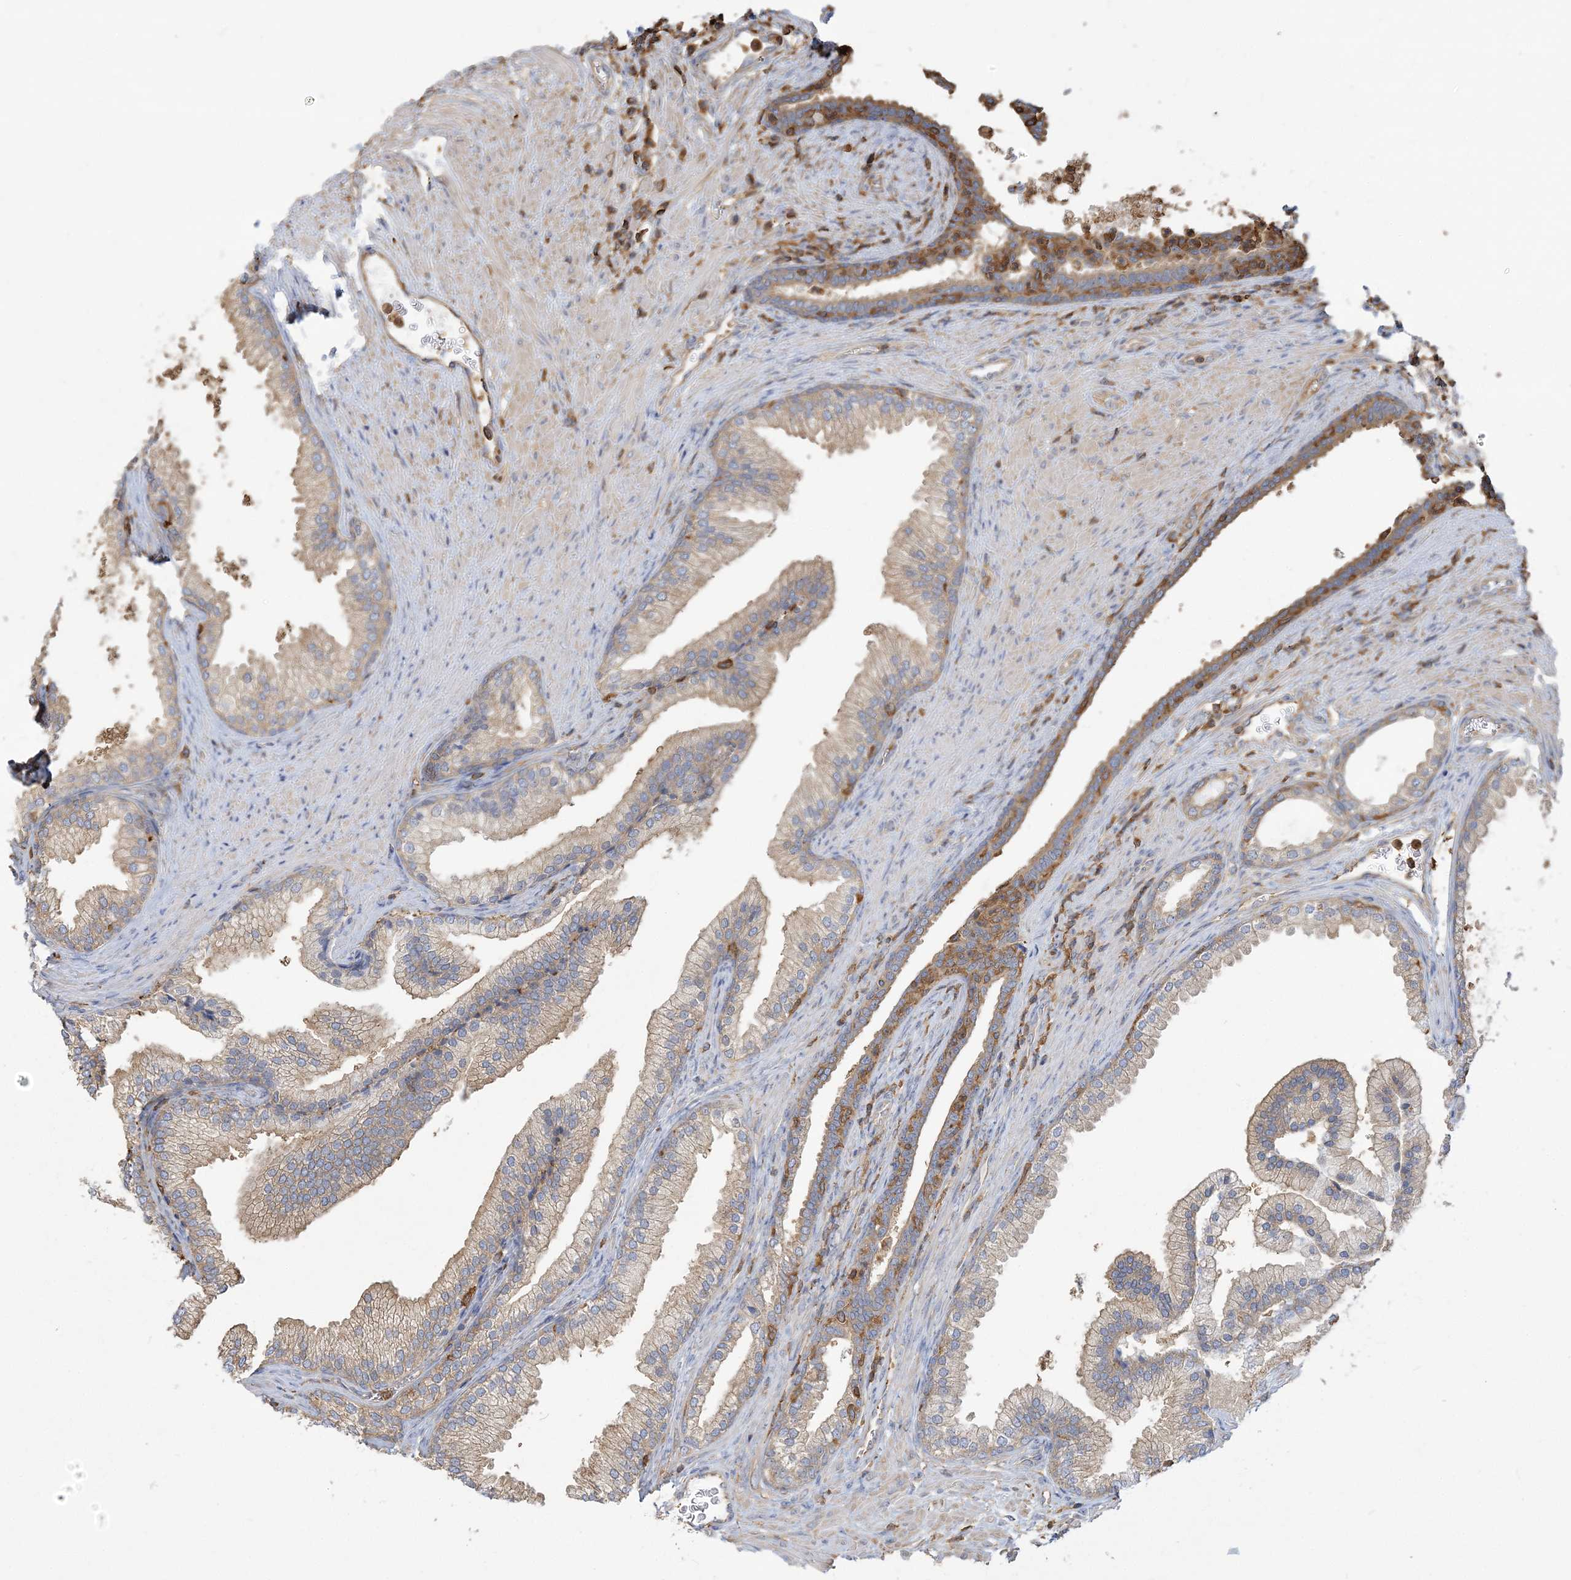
{"staining": {"intensity": "weak", "quantity": "25%-75%", "location": "cytoplasmic/membranous"}, "tissue": "prostate", "cell_type": "Glandular cells", "image_type": "normal", "snomed": [{"axis": "morphology", "description": "Normal tissue, NOS"}, {"axis": "topography", "description": "Prostate"}], "caption": "Prostate stained with a brown dye demonstrates weak cytoplasmic/membranous positive staining in approximately 25%-75% of glandular cells.", "gene": "ANKS1A", "patient": {"sex": "male", "age": 76}}